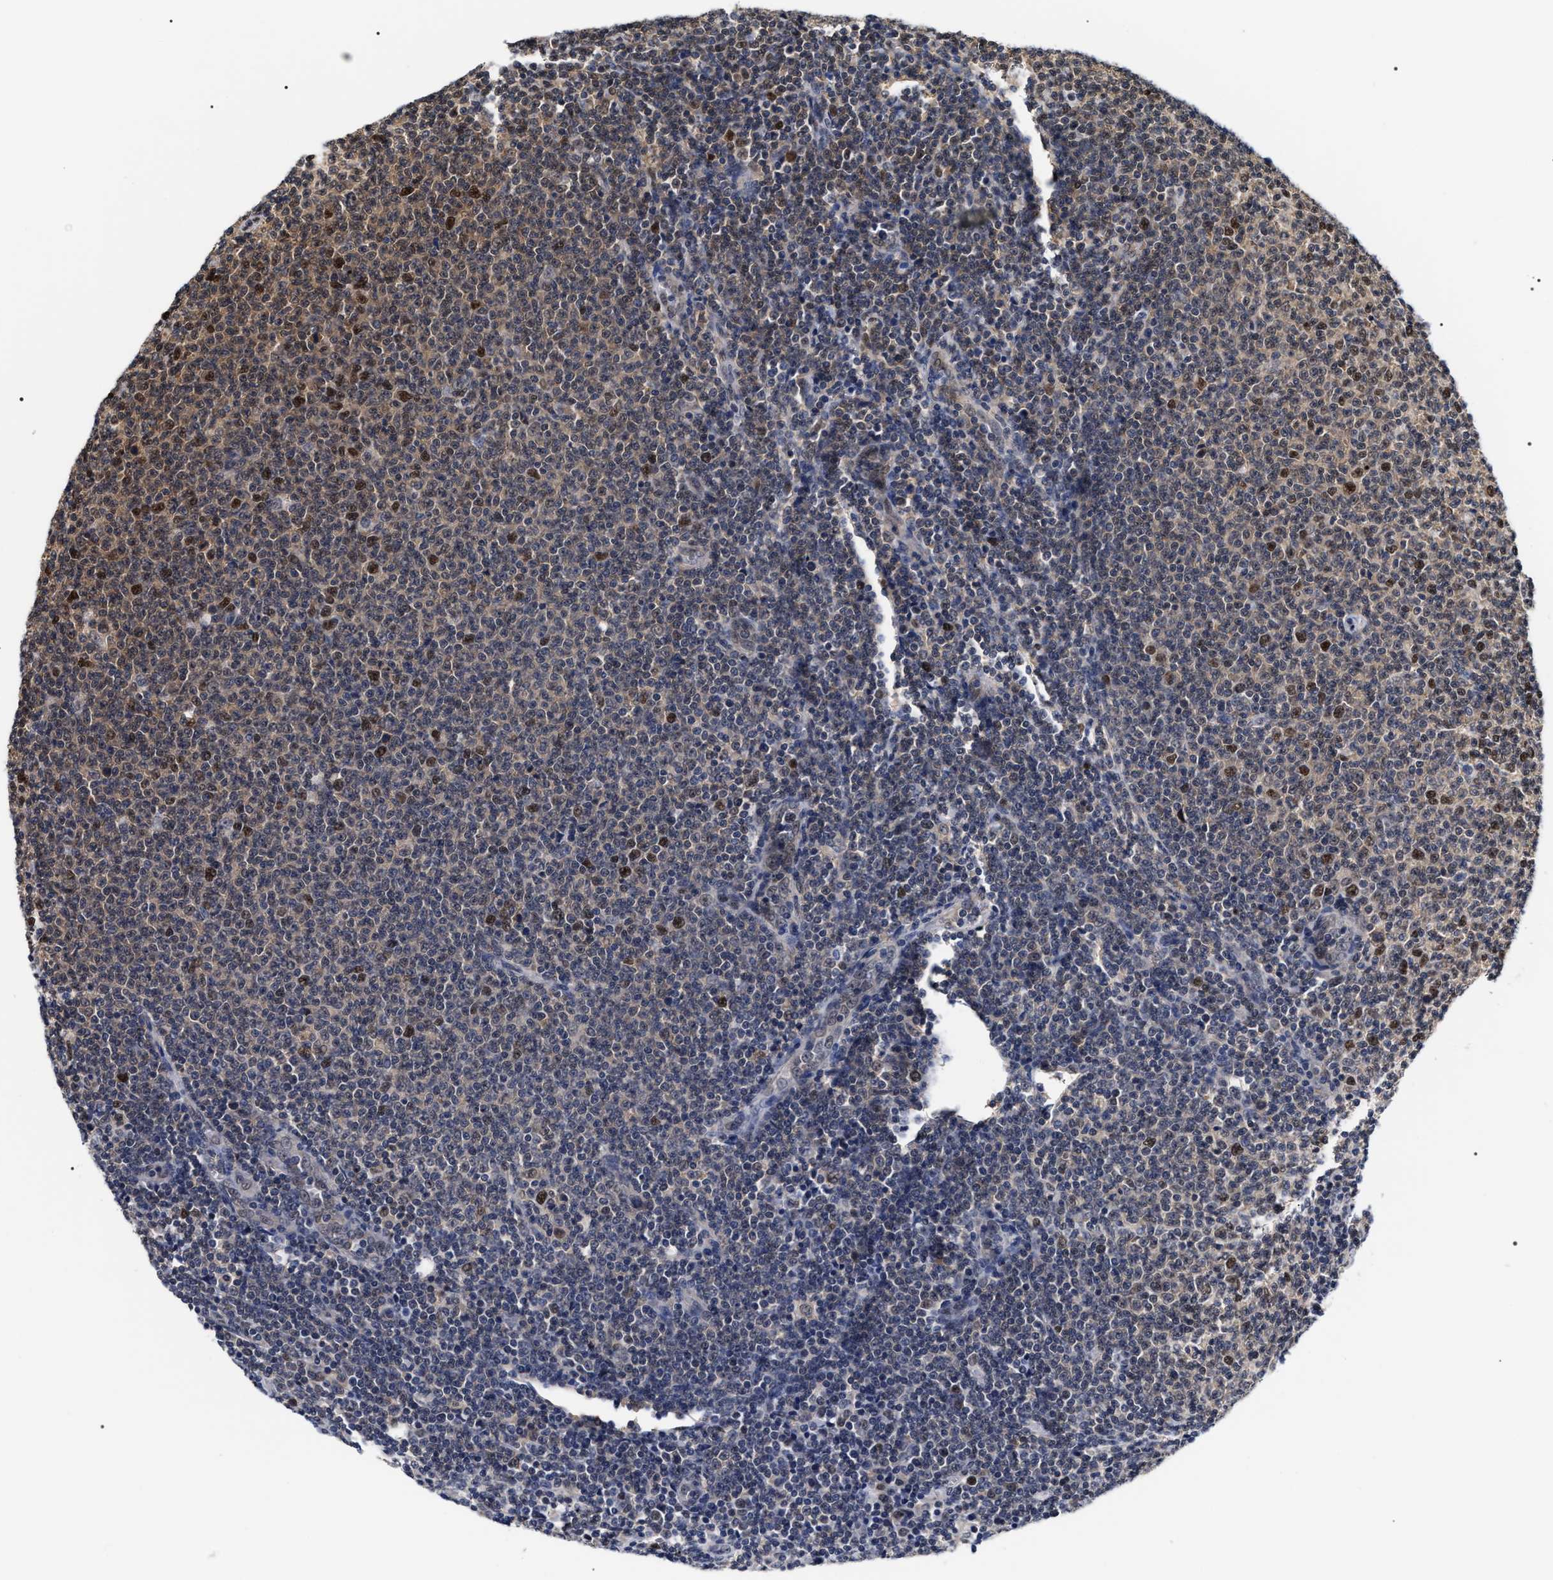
{"staining": {"intensity": "strong", "quantity": "<25%", "location": "nuclear"}, "tissue": "lymphoma", "cell_type": "Tumor cells", "image_type": "cancer", "snomed": [{"axis": "morphology", "description": "Malignant lymphoma, non-Hodgkin's type, Low grade"}, {"axis": "topography", "description": "Lymph node"}], "caption": "A high-resolution micrograph shows immunohistochemistry staining of lymphoma, which displays strong nuclear expression in approximately <25% of tumor cells.", "gene": "BAG6", "patient": {"sex": "male", "age": 66}}